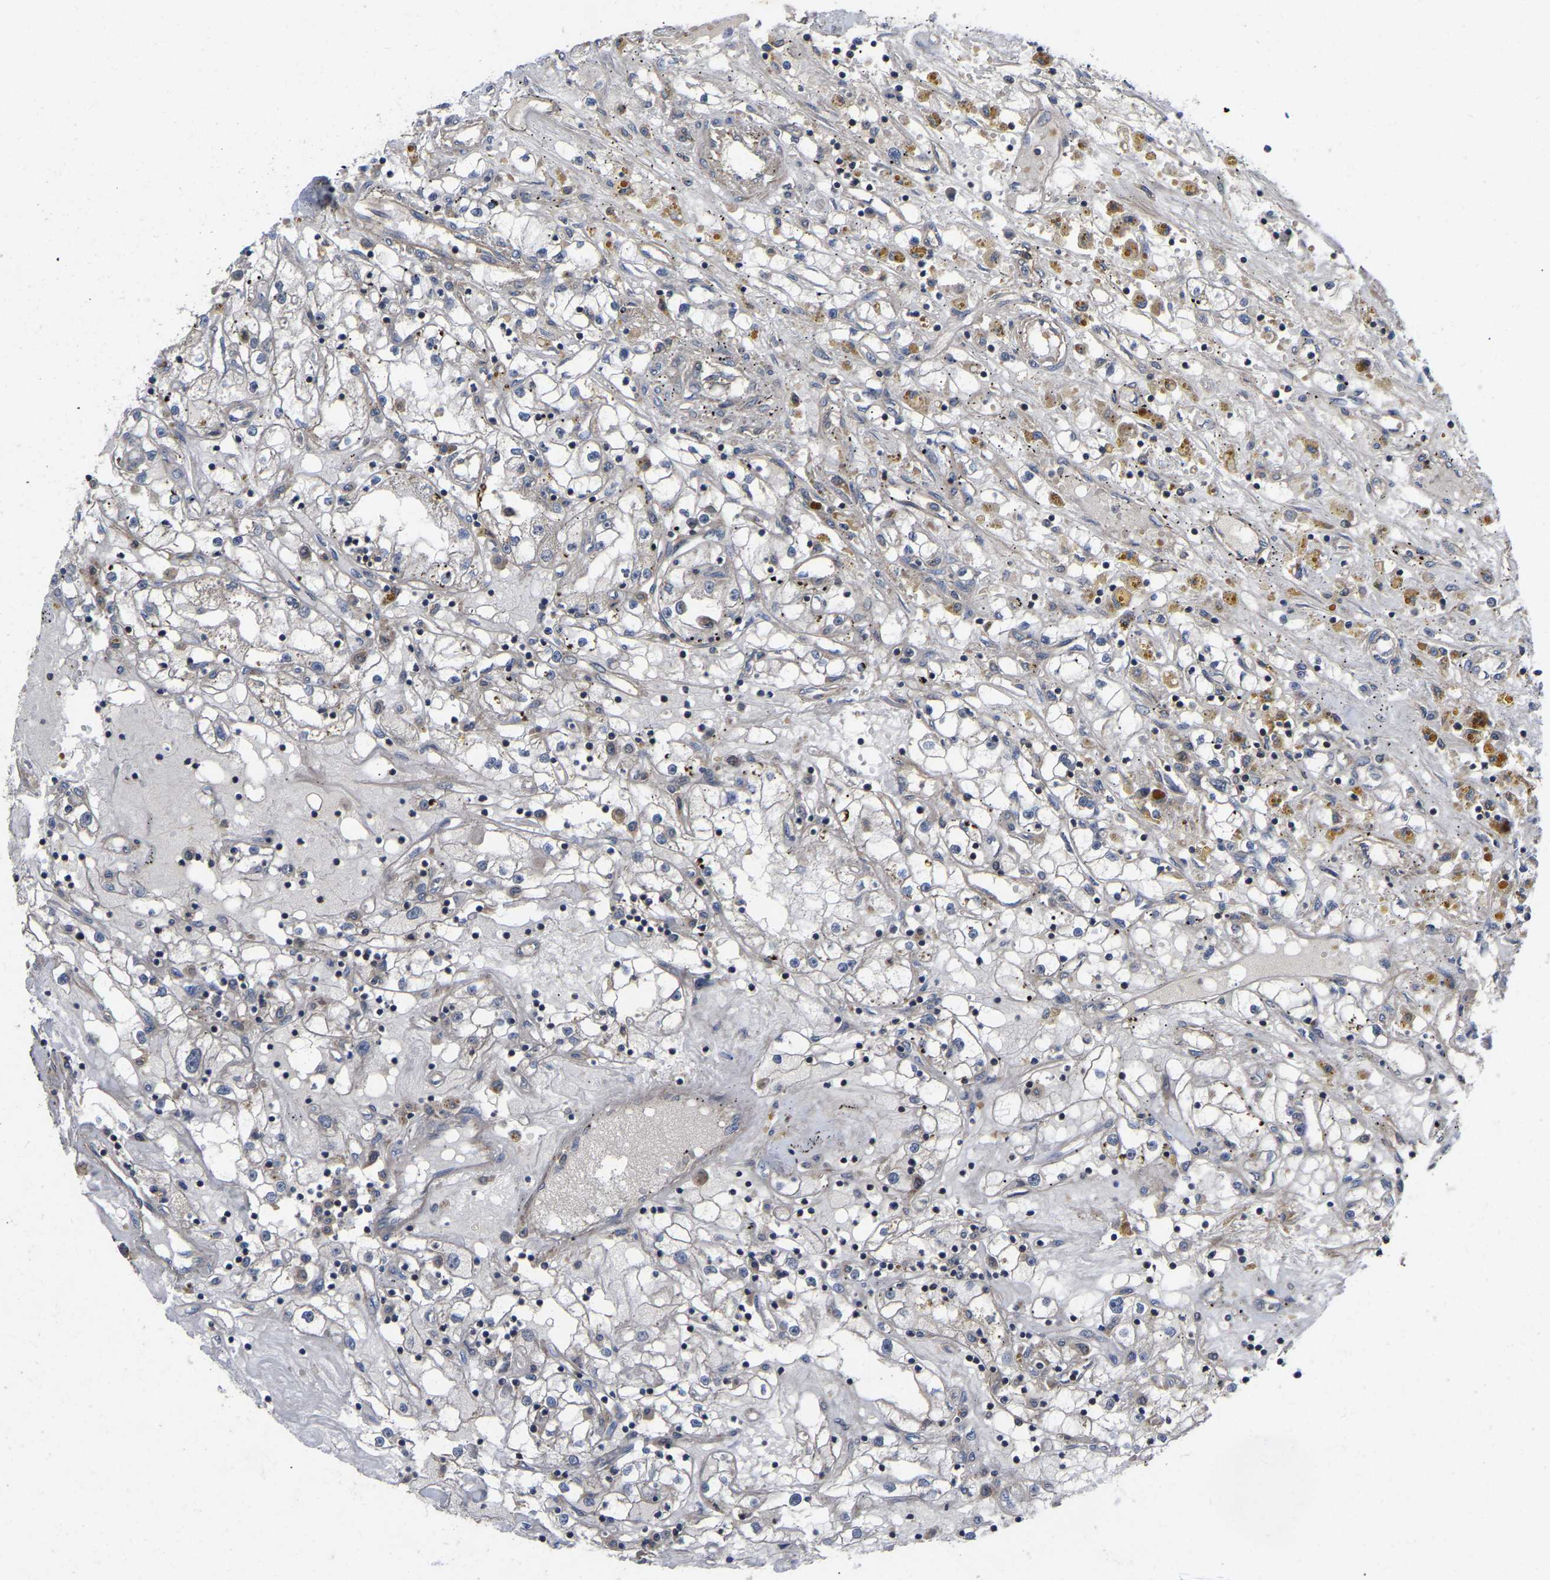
{"staining": {"intensity": "negative", "quantity": "none", "location": "none"}, "tissue": "renal cancer", "cell_type": "Tumor cells", "image_type": "cancer", "snomed": [{"axis": "morphology", "description": "Adenocarcinoma, NOS"}, {"axis": "topography", "description": "Kidney"}], "caption": "An image of renal cancer (adenocarcinoma) stained for a protein demonstrates no brown staining in tumor cells. (IHC, brightfield microscopy, high magnification).", "gene": "PRDM14", "patient": {"sex": "male", "age": 56}}